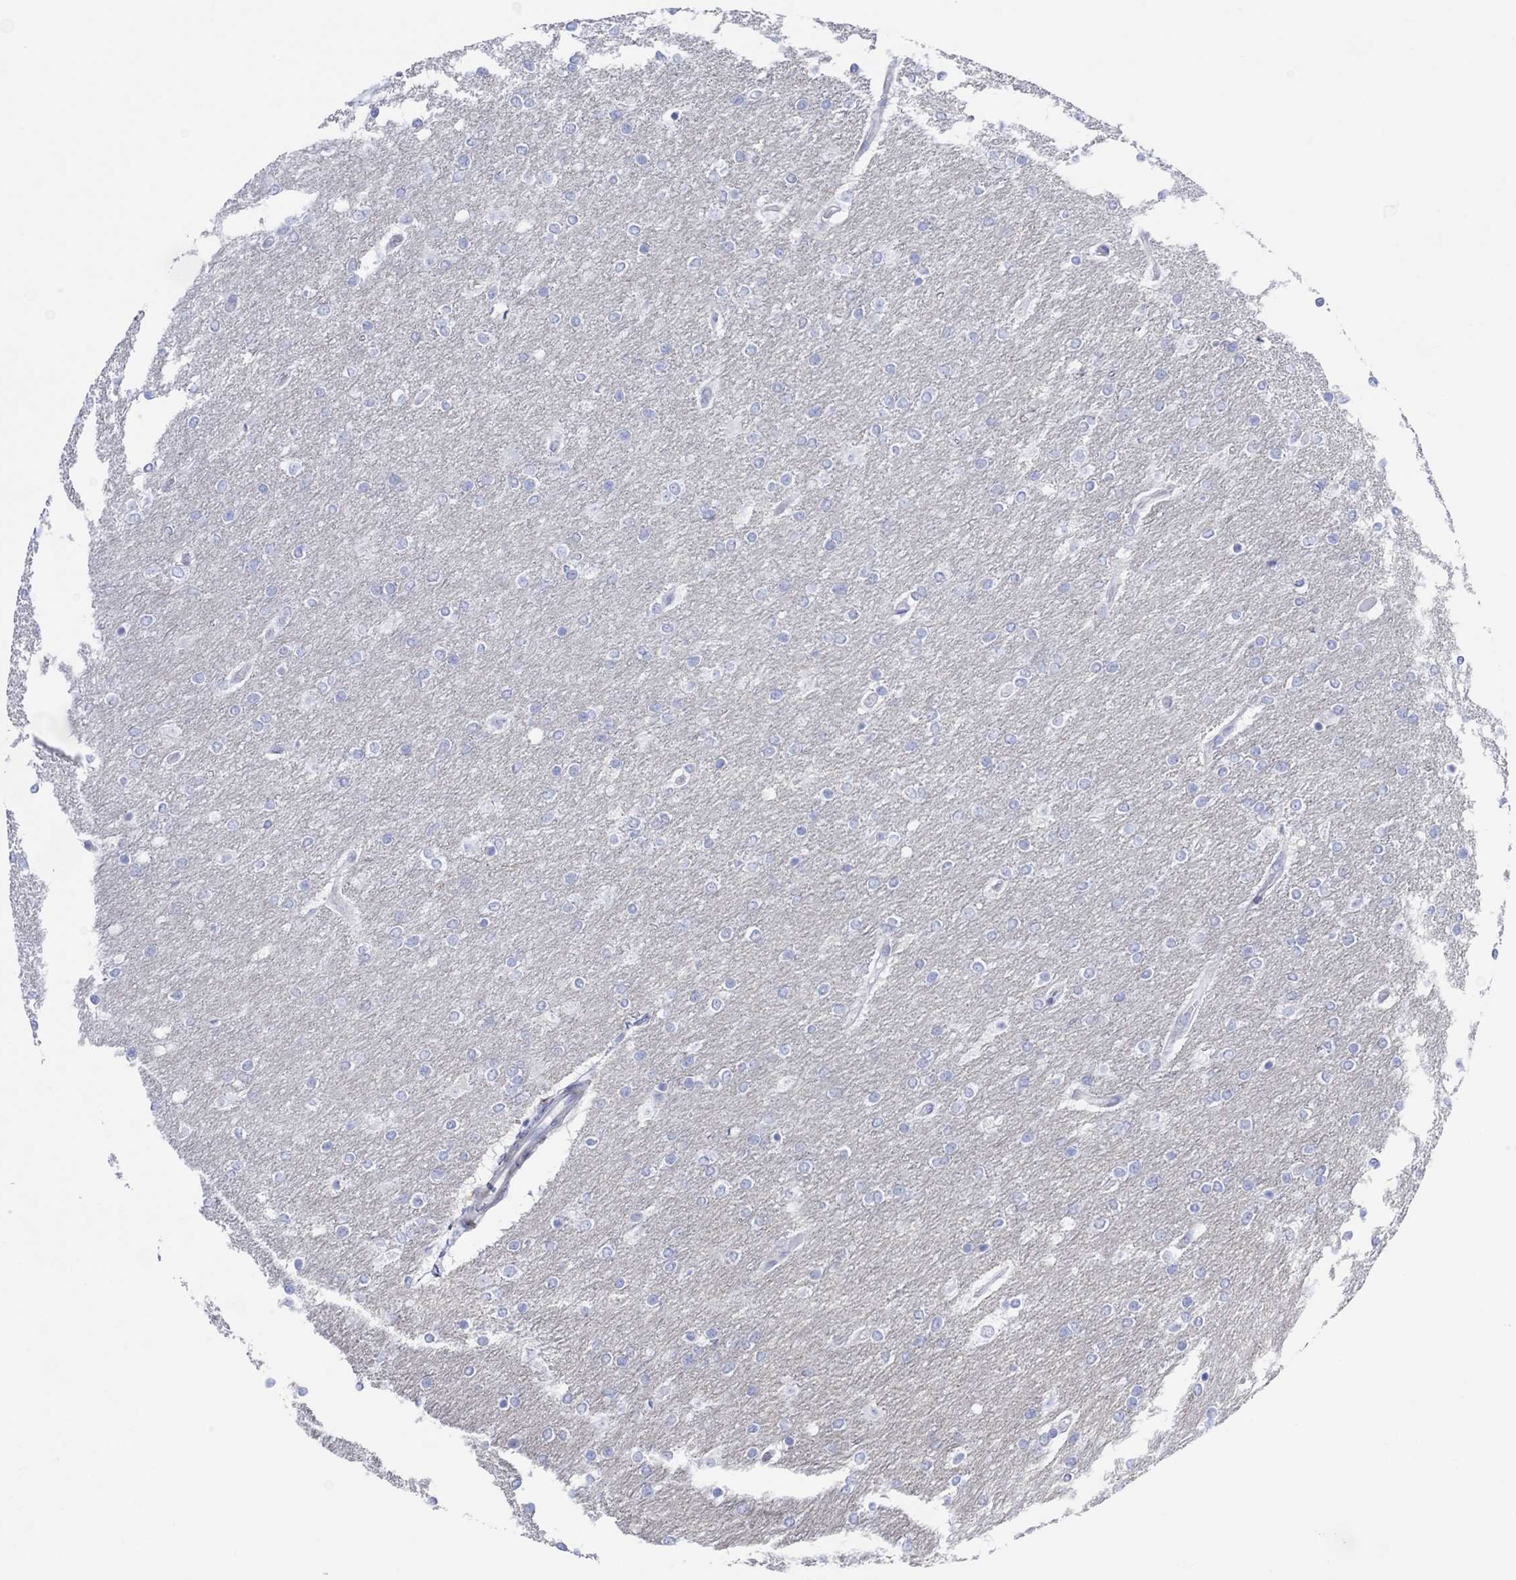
{"staining": {"intensity": "negative", "quantity": "none", "location": "none"}, "tissue": "glioma", "cell_type": "Tumor cells", "image_type": "cancer", "snomed": [{"axis": "morphology", "description": "Glioma, malignant, High grade"}, {"axis": "topography", "description": "Brain"}], "caption": "High power microscopy image of an immunohistochemistry (IHC) histopathology image of glioma, revealing no significant staining in tumor cells.", "gene": "TLDC2", "patient": {"sex": "female", "age": 61}}